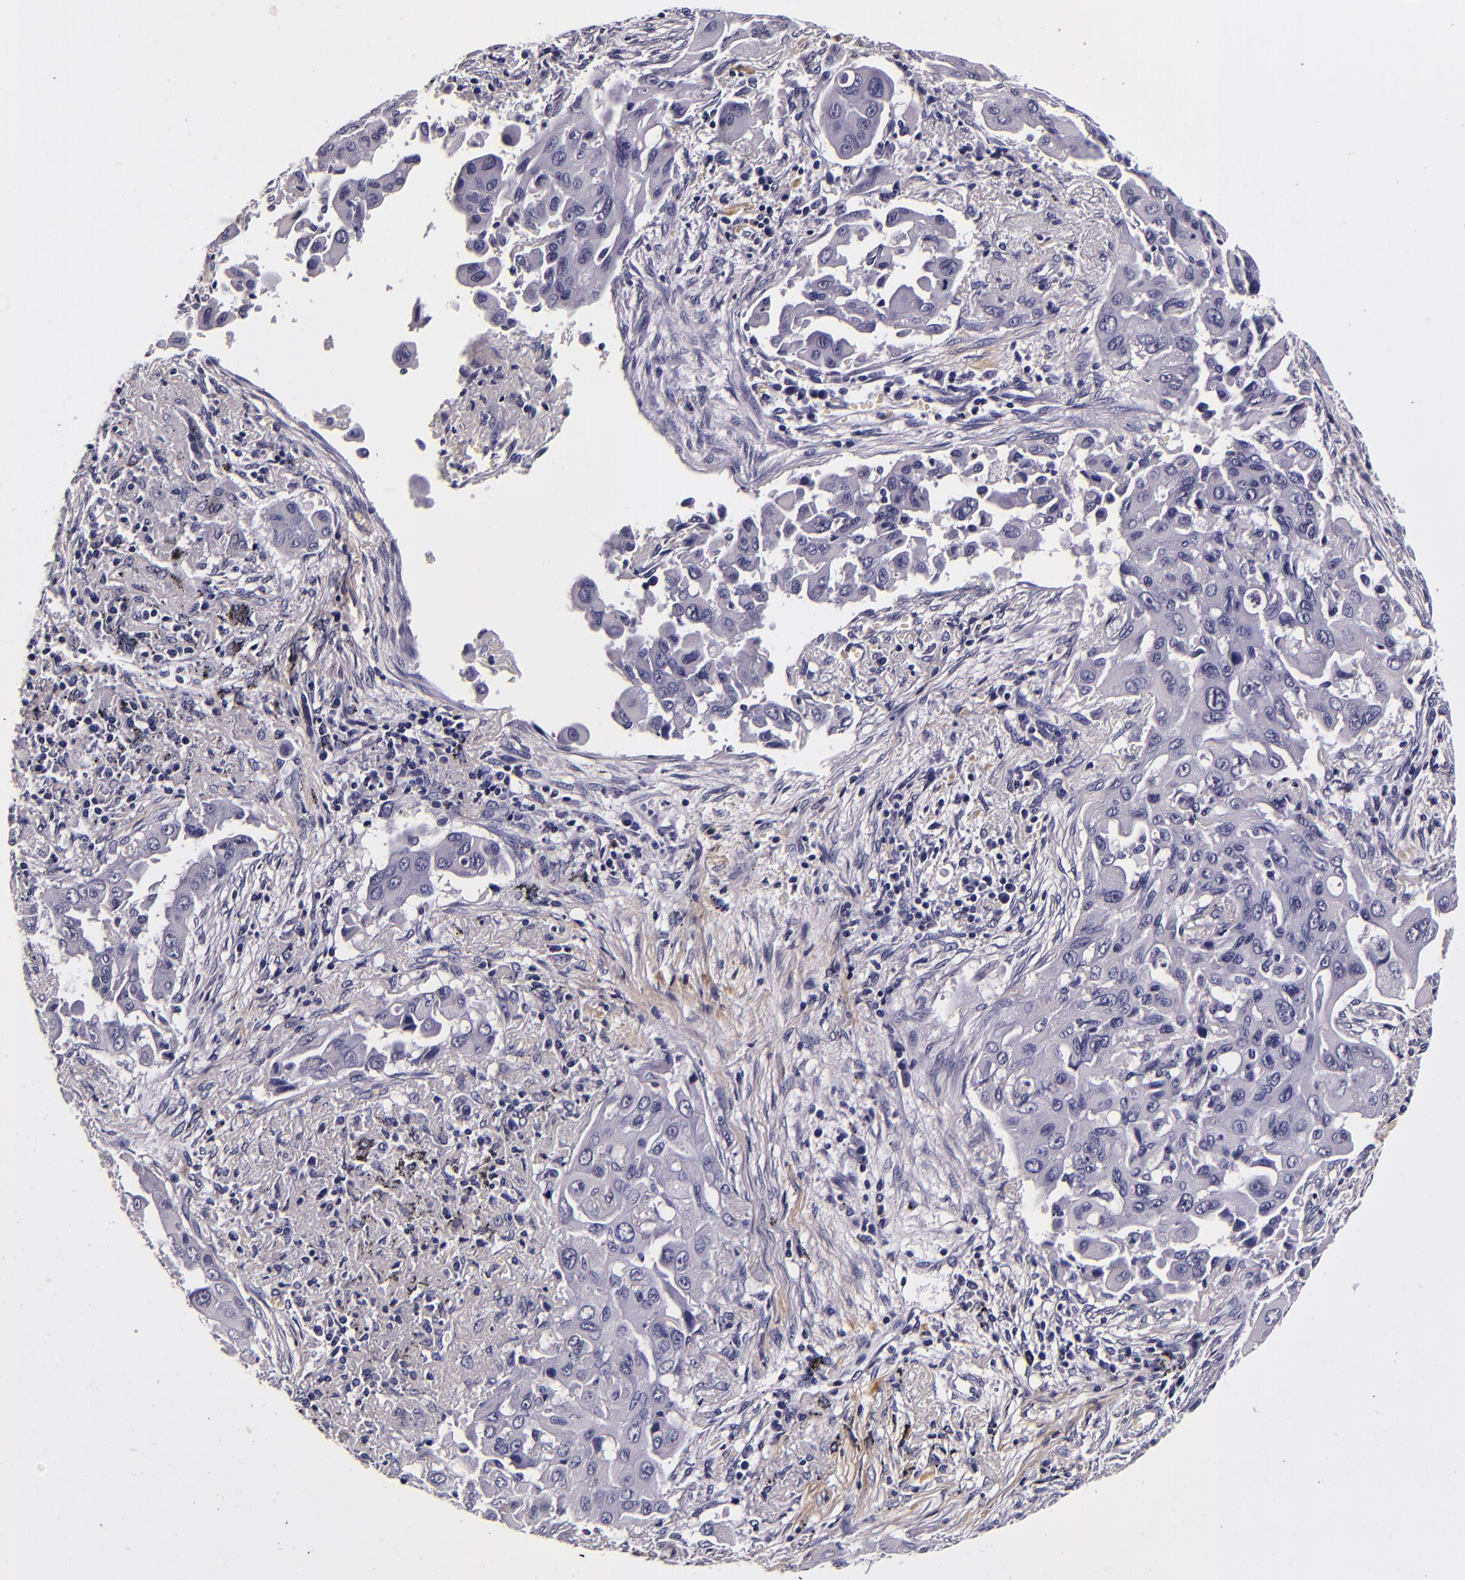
{"staining": {"intensity": "negative", "quantity": "none", "location": "none"}, "tissue": "lung cancer", "cell_type": "Tumor cells", "image_type": "cancer", "snomed": [{"axis": "morphology", "description": "Adenocarcinoma, NOS"}, {"axis": "topography", "description": "Lung"}], "caption": "Immunohistochemistry micrograph of lung adenocarcinoma stained for a protein (brown), which displays no positivity in tumor cells.", "gene": "FBN1", "patient": {"sex": "male", "age": 68}}